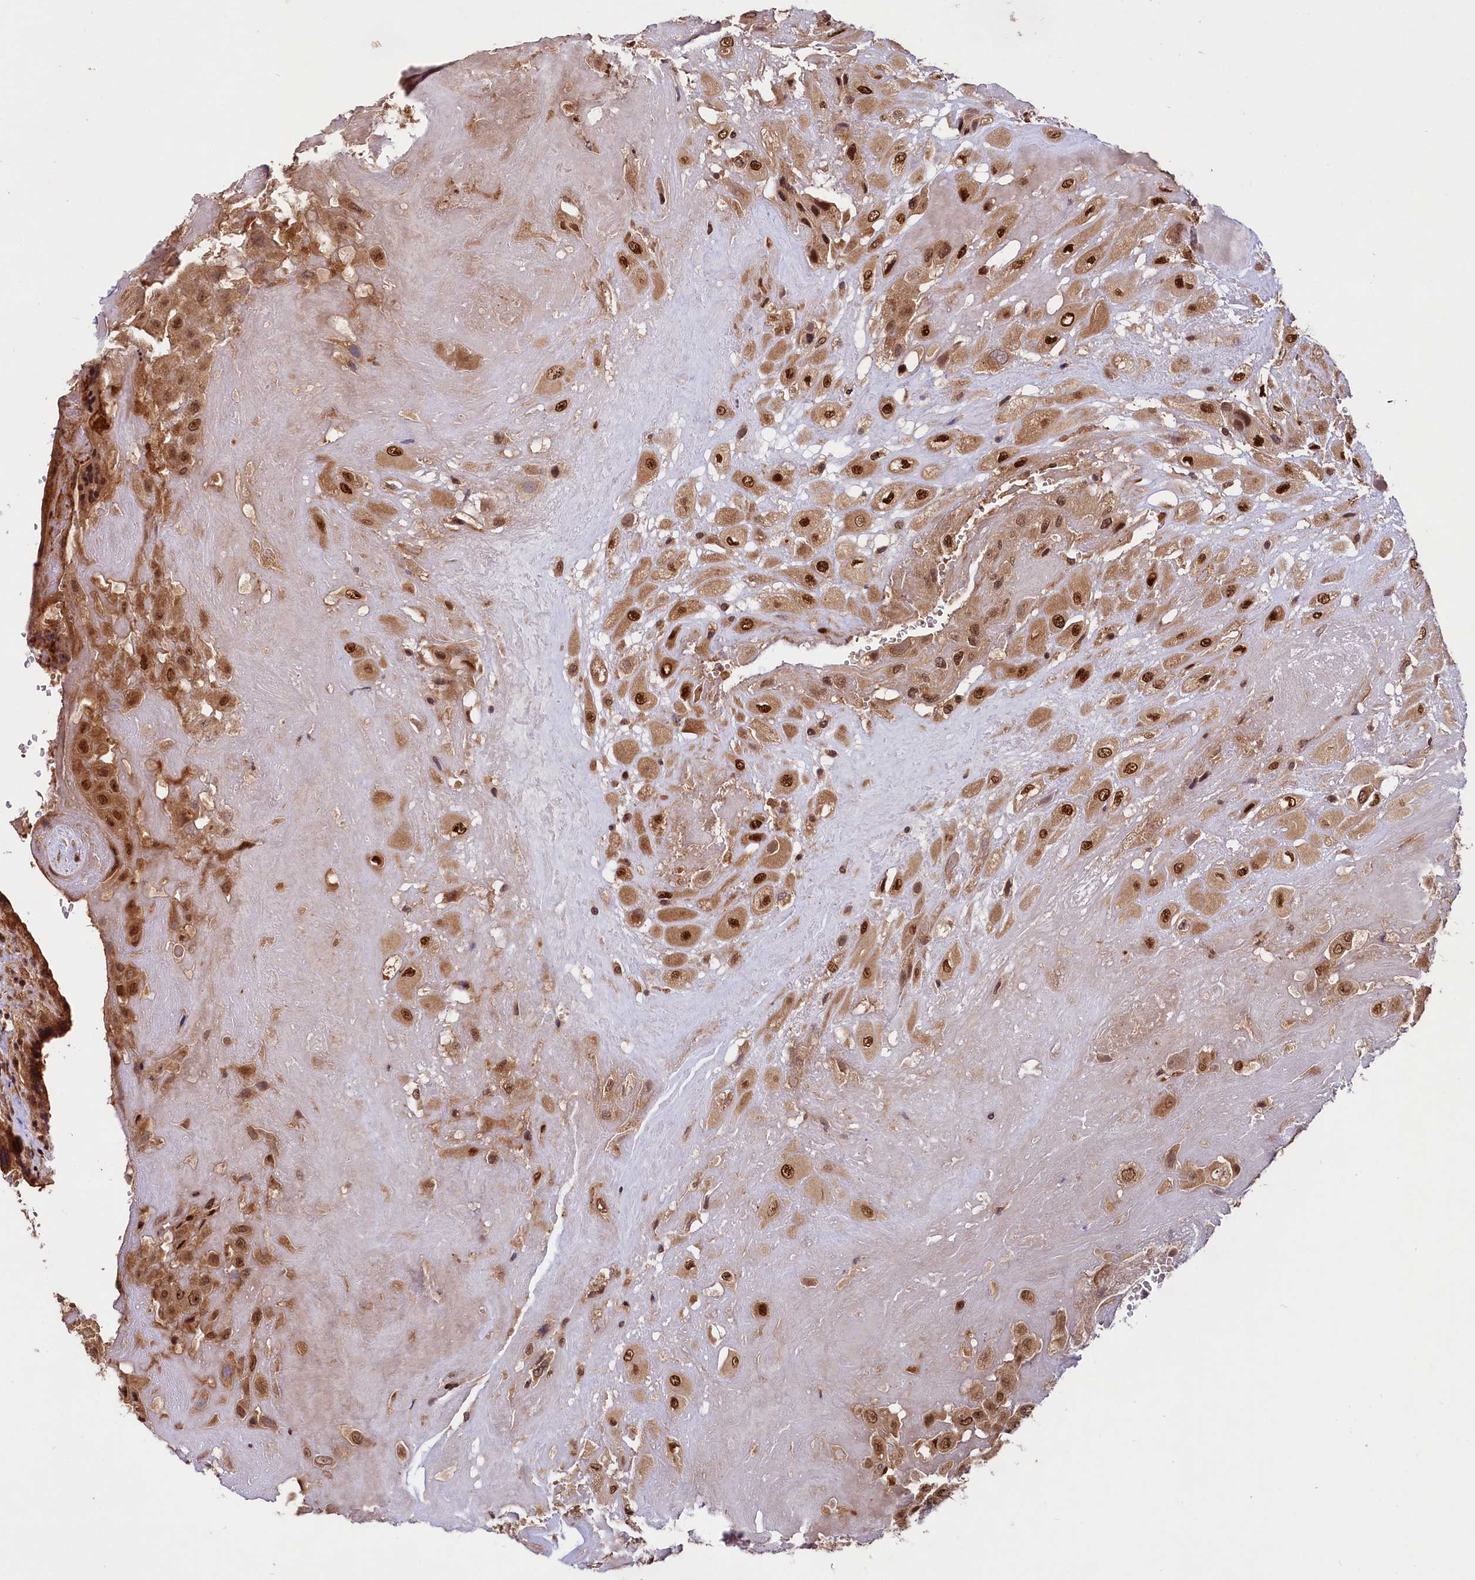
{"staining": {"intensity": "strong", "quantity": ">75%", "location": "cytoplasmic/membranous,nuclear"}, "tissue": "placenta", "cell_type": "Decidual cells", "image_type": "normal", "snomed": [{"axis": "morphology", "description": "Normal tissue, NOS"}, {"axis": "topography", "description": "Placenta"}], "caption": "Decidual cells reveal high levels of strong cytoplasmic/membranous,nuclear staining in about >75% of cells in benign placenta.", "gene": "UBE3A", "patient": {"sex": "female", "age": 37}}